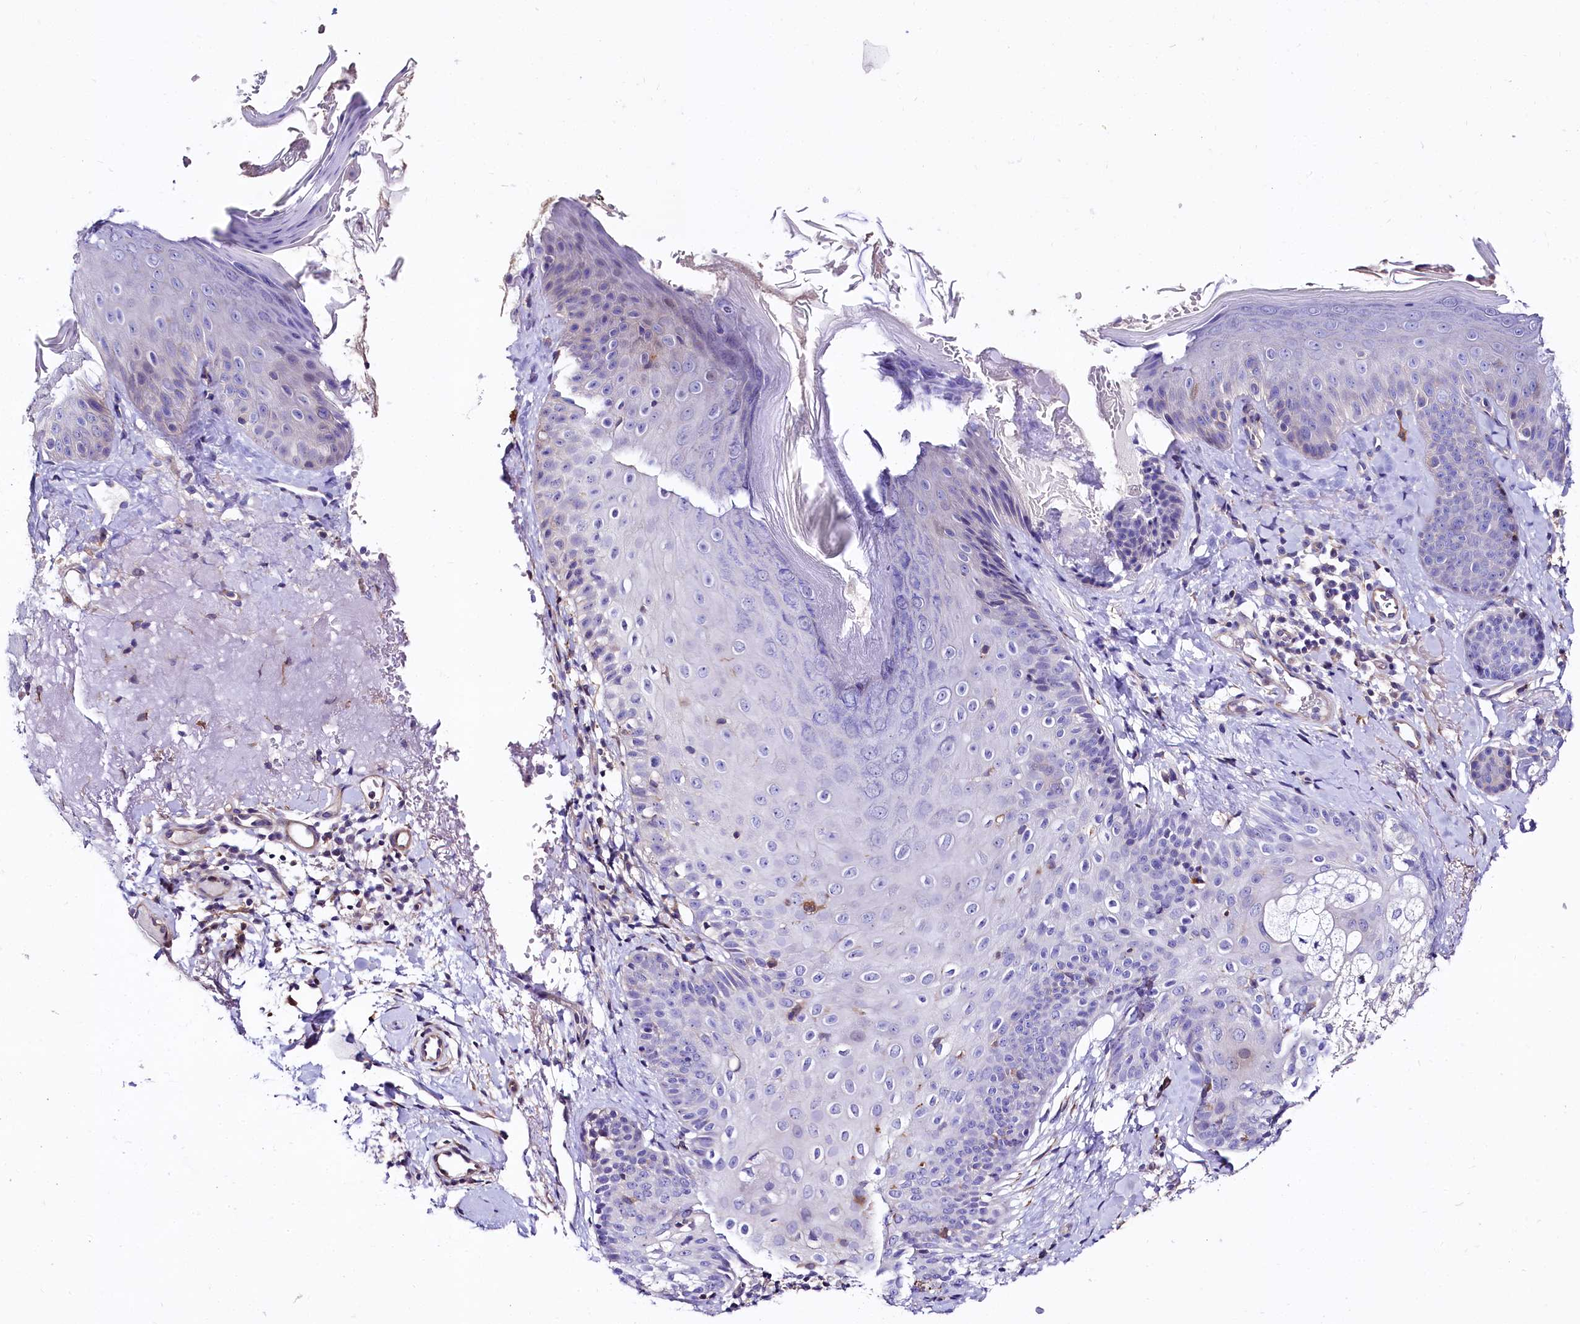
{"staining": {"intensity": "moderate", "quantity": ">75%", "location": "cytoplasmic/membranous"}, "tissue": "skin", "cell_type": "Fibroblasts", "image_type": "normal", "snomed": [{"axis": "morphology", "description": "Normal tissue, NOS"}, {"axis": "topography", "description": "Skin"}], "caption": "IHC image of benign human skin stained for a protein (brown), which exhibits medium levels of moderate cytoplasmic/membranous staining in approximately >75% of fibroblasts.", "gene": "FCHSD2", "patient": {"sex": "male", "age": 57}}